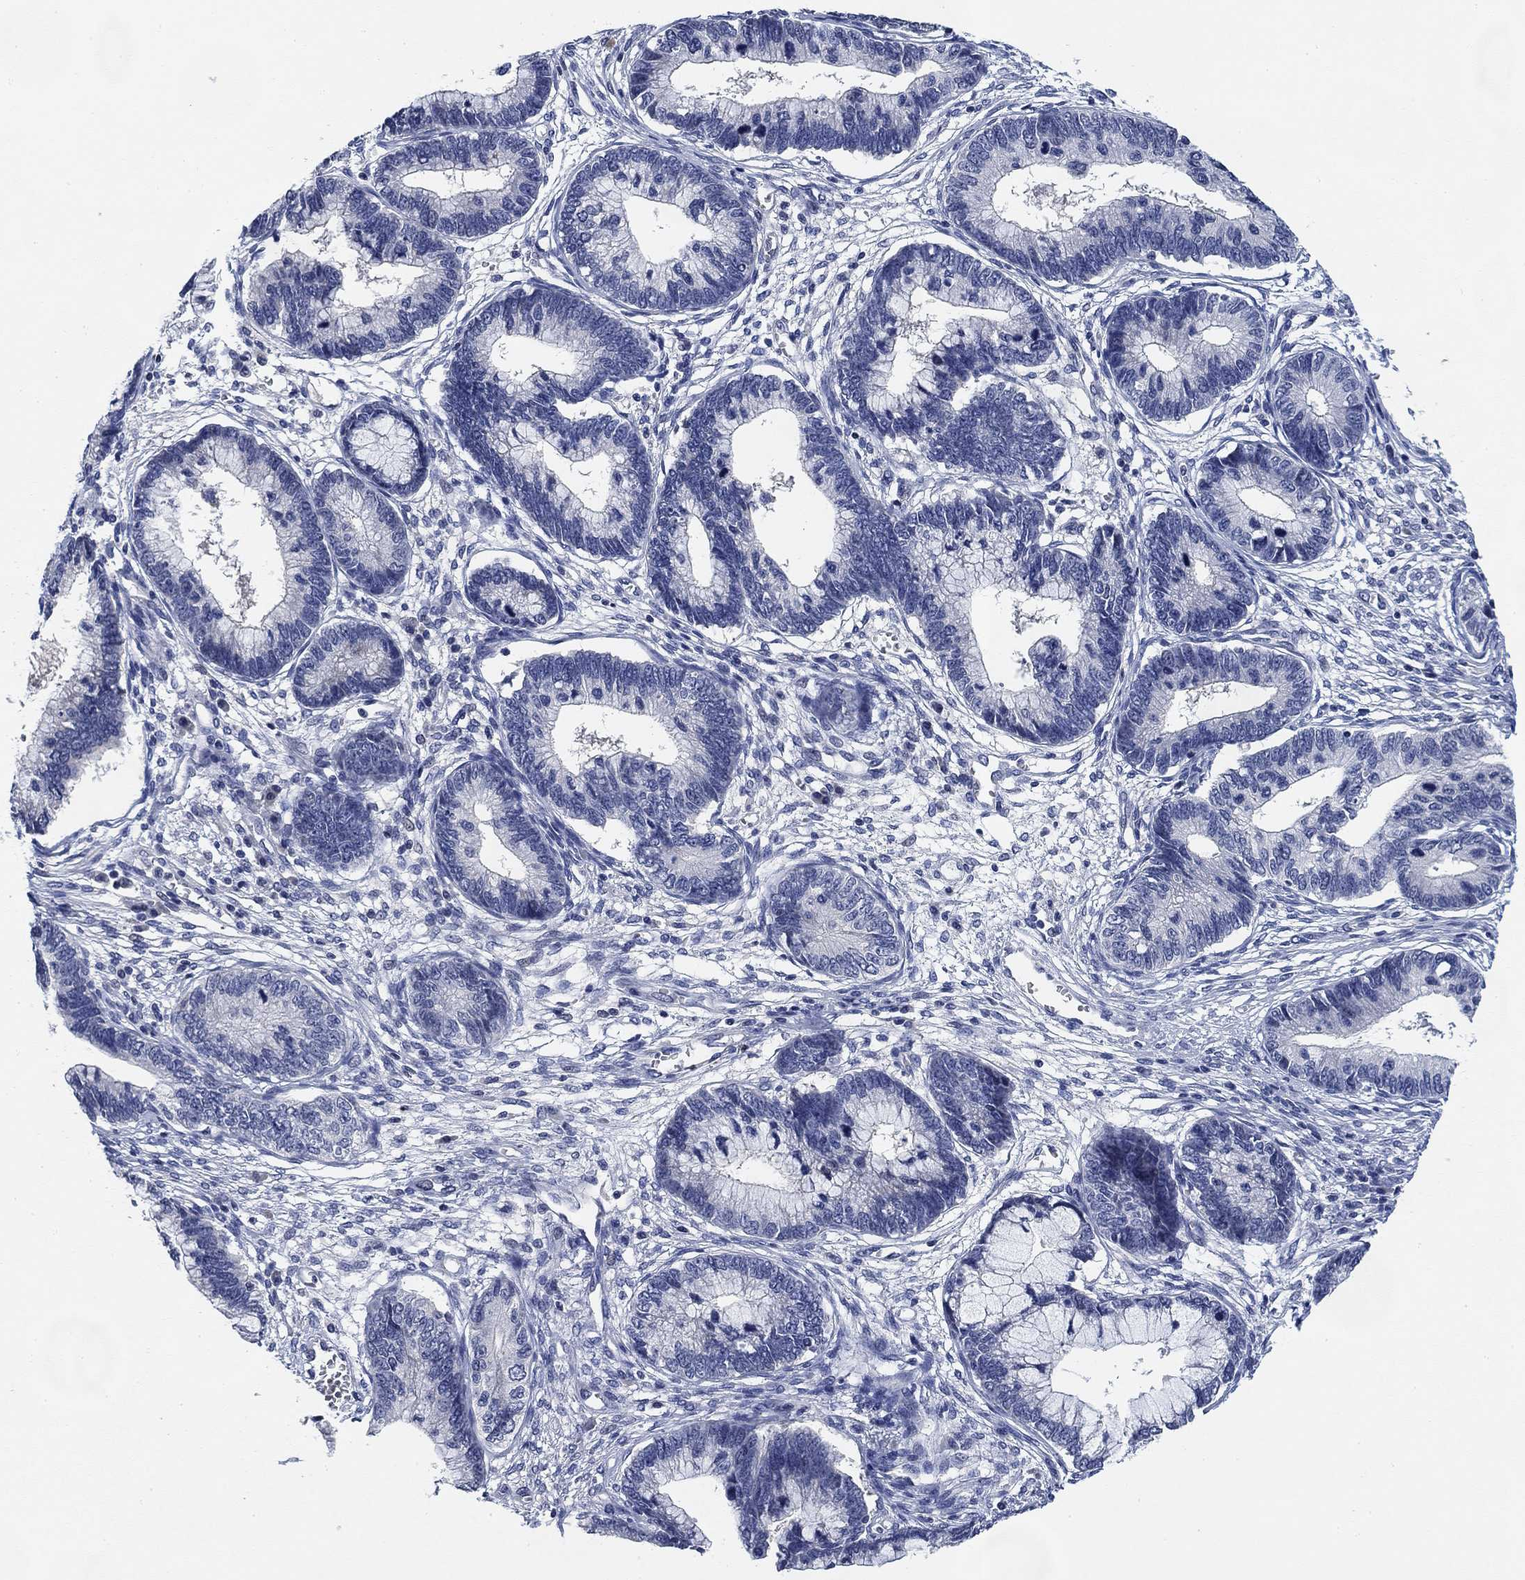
{"staining": {"intensity": "negative", "quantity": "none", "location": "none"}, "tissue": "cervical cancer", "cell_type": "Tumor cells", "image_type": "cancer", "snomed": [{"axis": "morphology", "description": "Adenocarcinoma, NOS"}, {"axis": "topography", "description": "Cervix"}], "caption": "There is no significant expression in tumor cells of cervical adenocarcinoma.", "gene": "DAZL", "patient": {"sex": "female", "age": 44}}